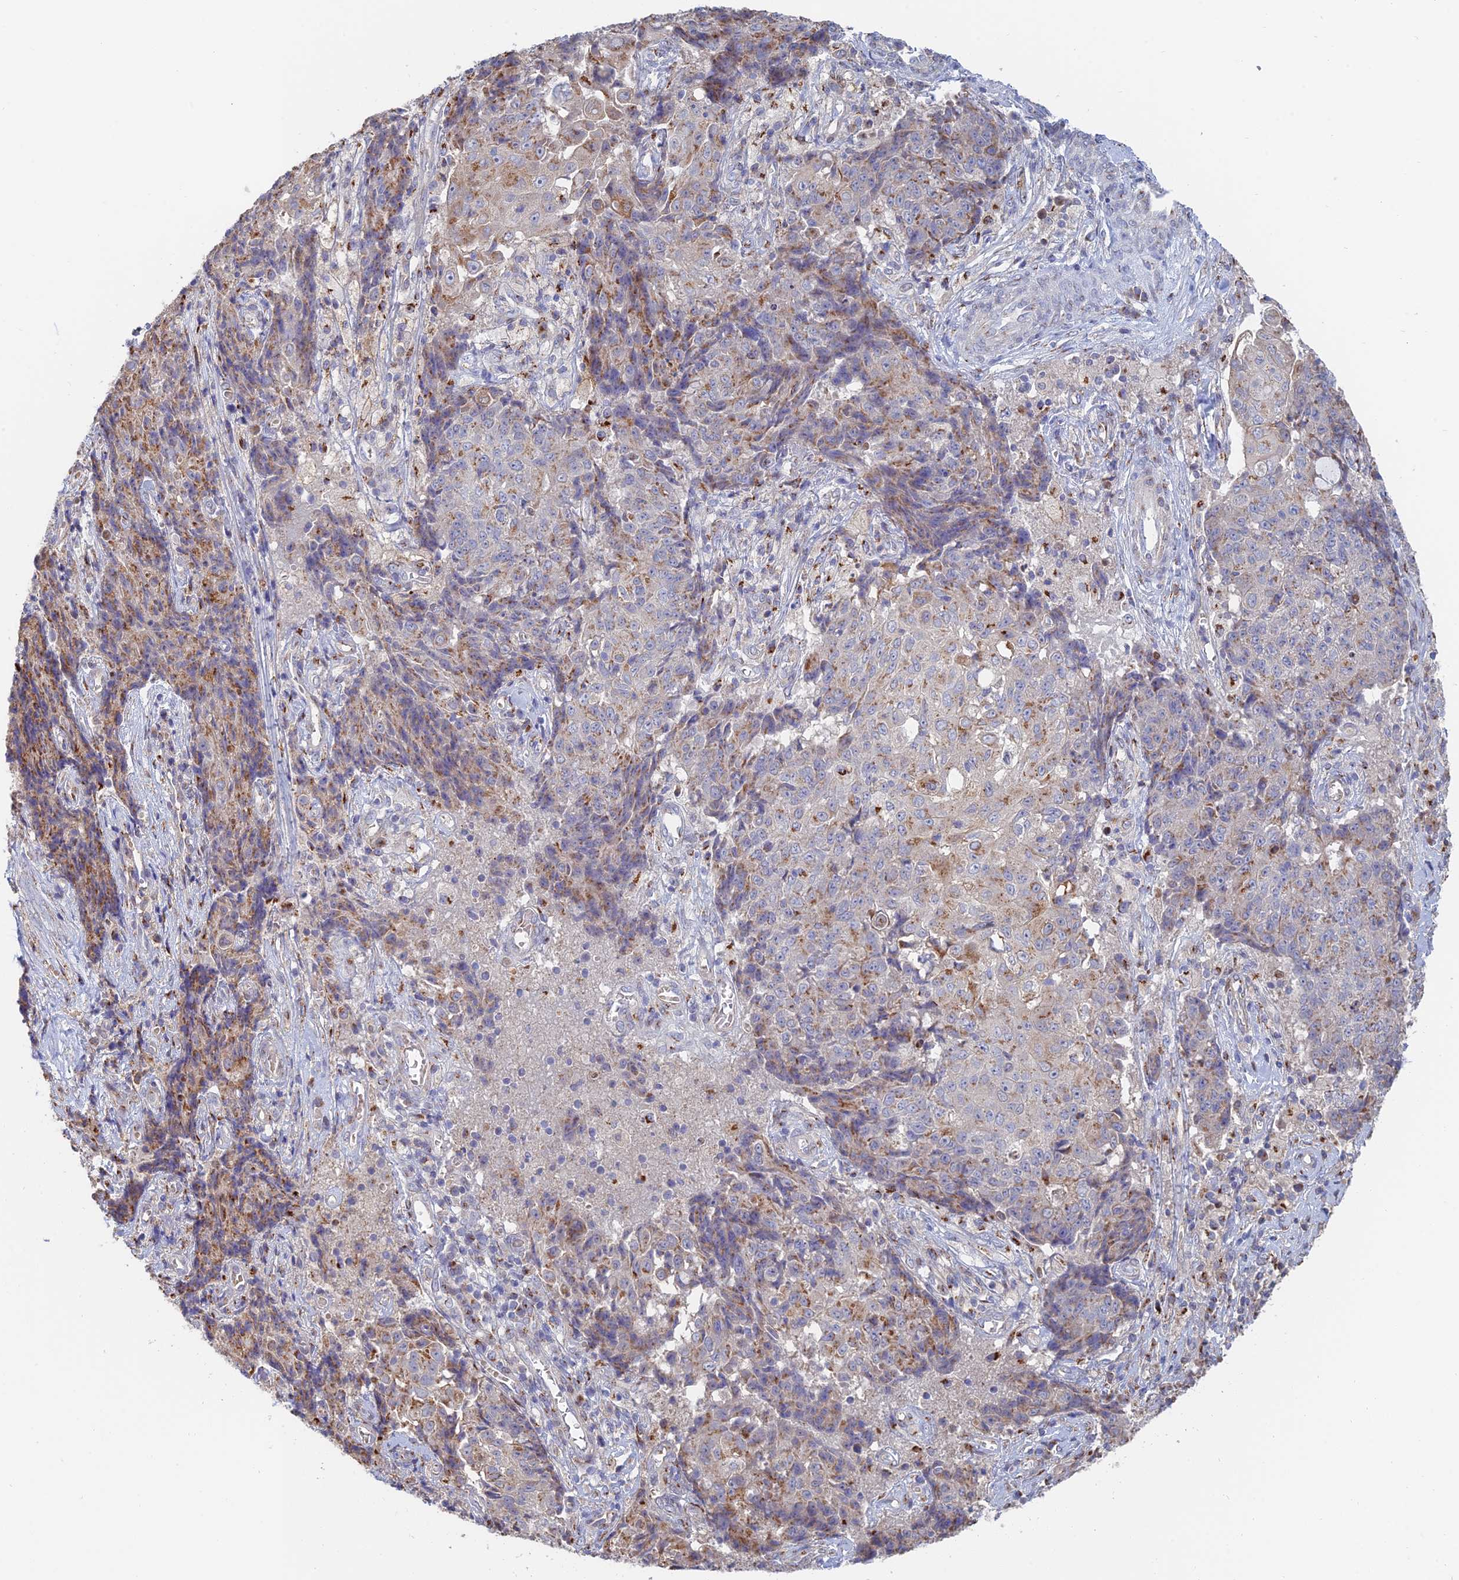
{"staining": {"intensity": "moderate", "quantity": "<25%", "location": "cytoplasmic/membranous"}, "tissue": "ovarian cancer", "cell_type": "Tumor cells", "image_type": "cancer", "snomed": [{"axis": "morphology", "description": "Carcinoma, endometroid"}, {"axis": "topography", "description": "Ovary"}], "caption": "A photomicrograph of endometroid carcinoma (ovarian) stained for a protein exhibits moderate cytoplasmic/membranous brown staining in tumor cells. The staining is performed using DAB (3,3'-diaminobenzidine) brown chromogen to label protein expression. The nuclei are counter-stained blue using hematoxylin.", "gene": "HS2ST1", "patient": {"sex": "female", "age": 42}}